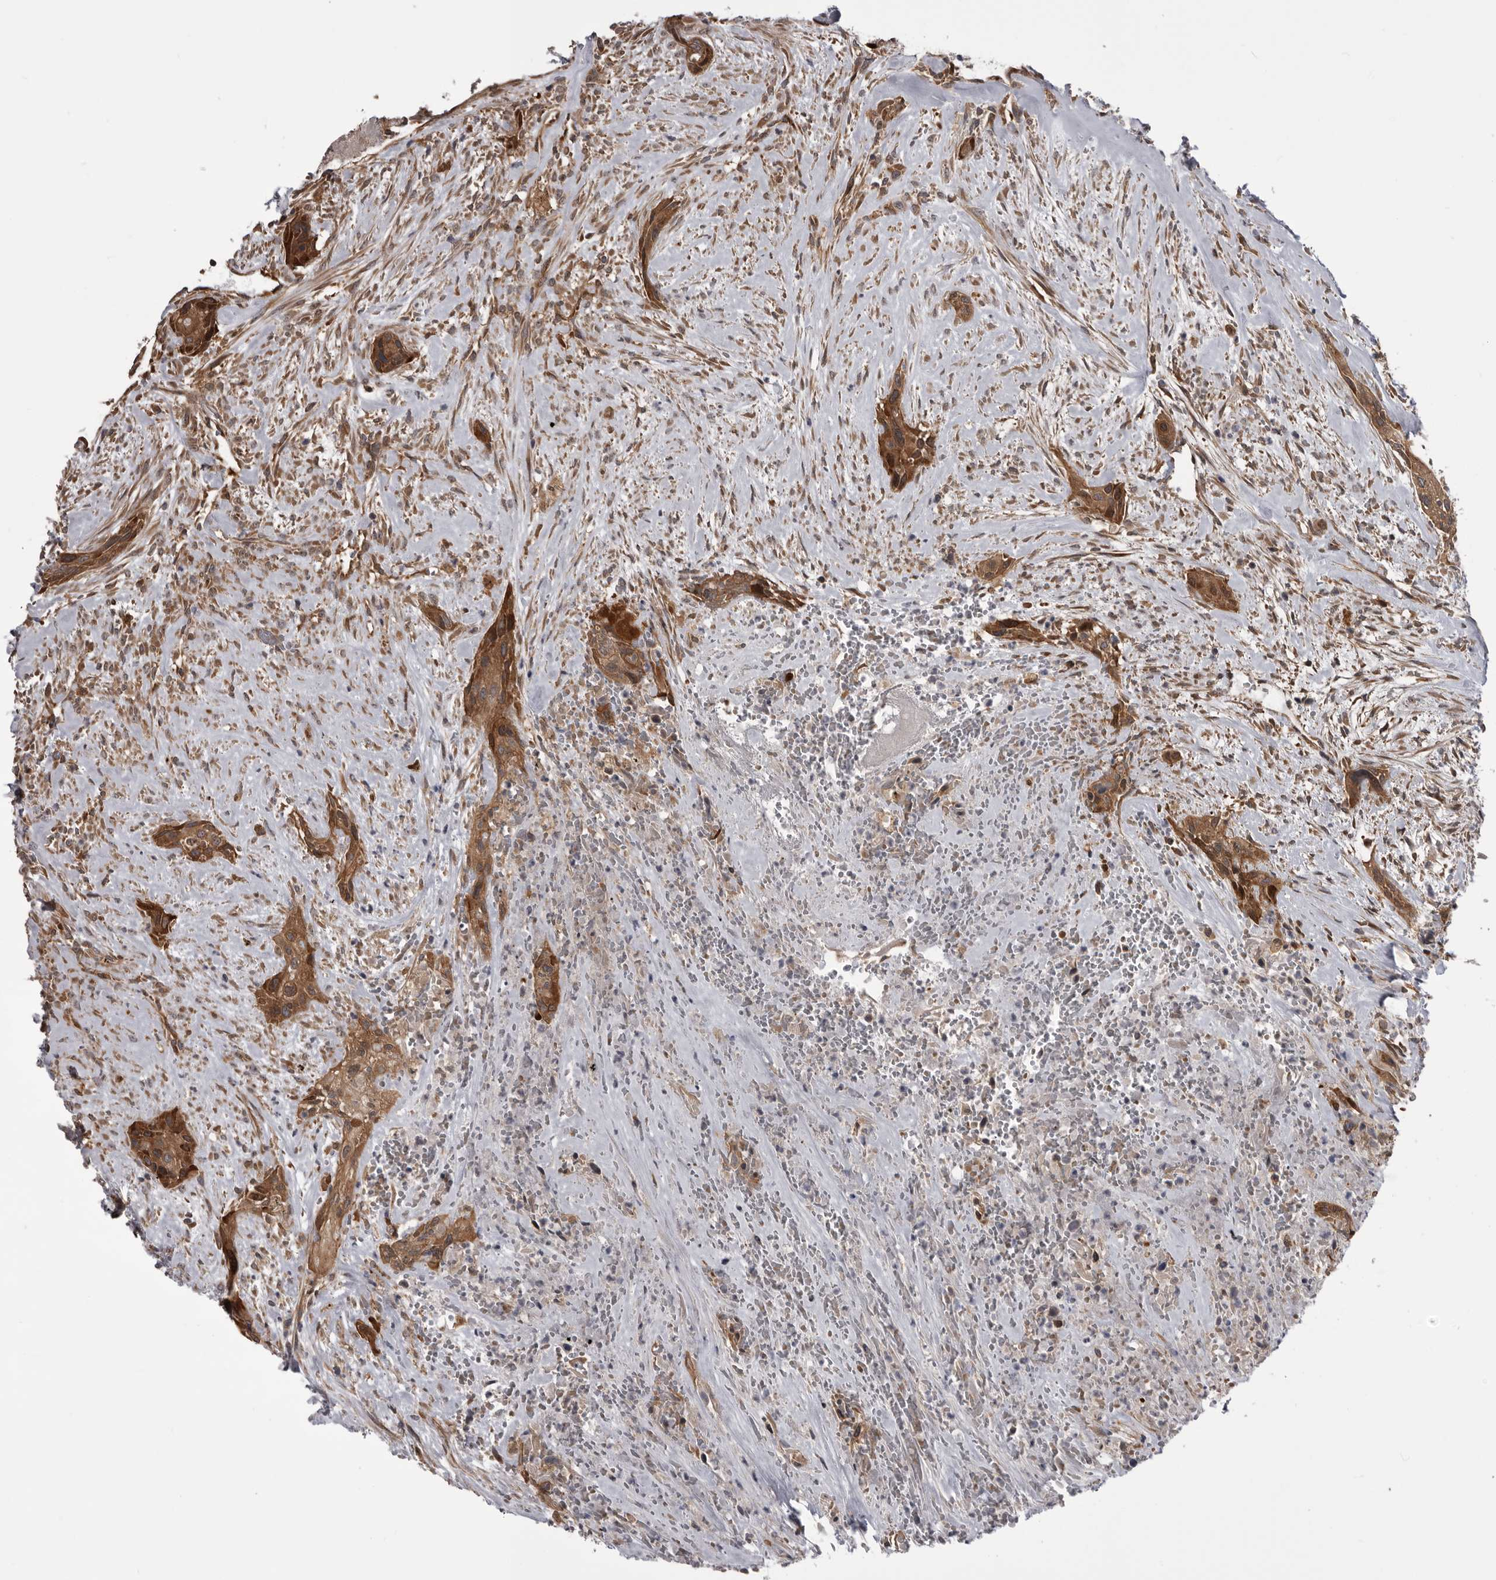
{"staining": {"intensity": "moderate", "quantity": ">75%", "location": "cytoplasmic/membranous"}, "tissue": "urothelial cancer", "cell_type": "Tumor cells", "image_type": "cancer", "snomed": [{"axis": "morphology", "description": "Urothelial carcinoma, High grade"}, {"axis": "topography", "description": "Urinary bladder"}], "caption": "Protein positivity by immunohistochemistry (IHC) displays moderate cytoplasmic/membranous positivity in about >75% of tumor cells in urothelial carcinoma (high-grade).", "gene": "RAB3GAP2", "patient": {"sex": "male", "age": 35}}